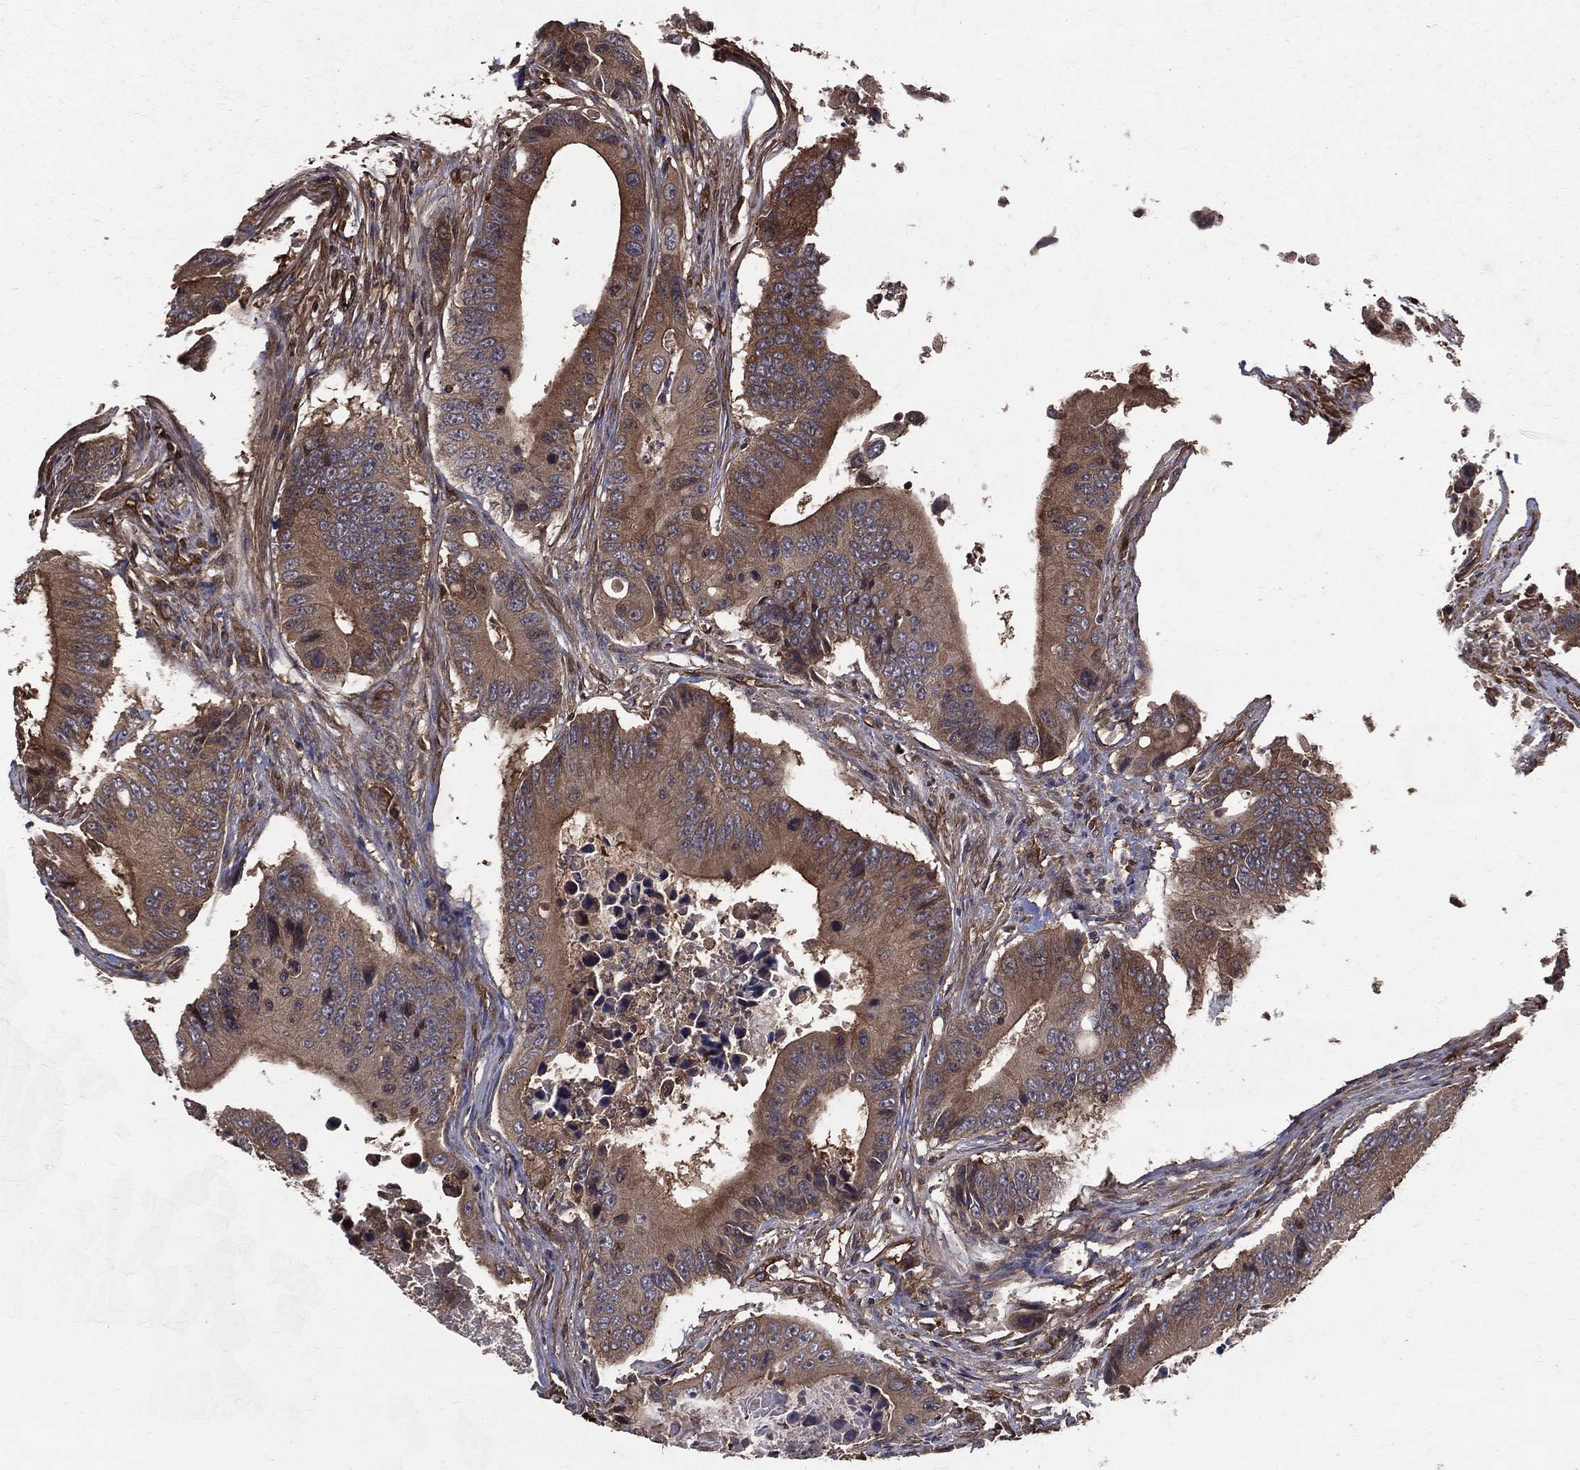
{"staining": {"intensity": "moderate", "quantity": ">75%", "location": "cytoplasmic/membranous"}, "tissue": "colorectal cancer", "cell_type": "Tumor cells", "image_type": "cancer", "snomed": [{"axis": "morphology", "description": "Adenocarcinoma, NOS"}, {"axis": "topography", "description": "Colon"}], "caption": "Immunohistochemistry (DAB) staining of human colorectal cancer (adenocarcinoma) demonstrates moderate cytoplasmic/membranous protein staining in approximately >75% of tumor cells.", "gene": "DPYSL2", "patient": {"sex": "female", "age": 90}}